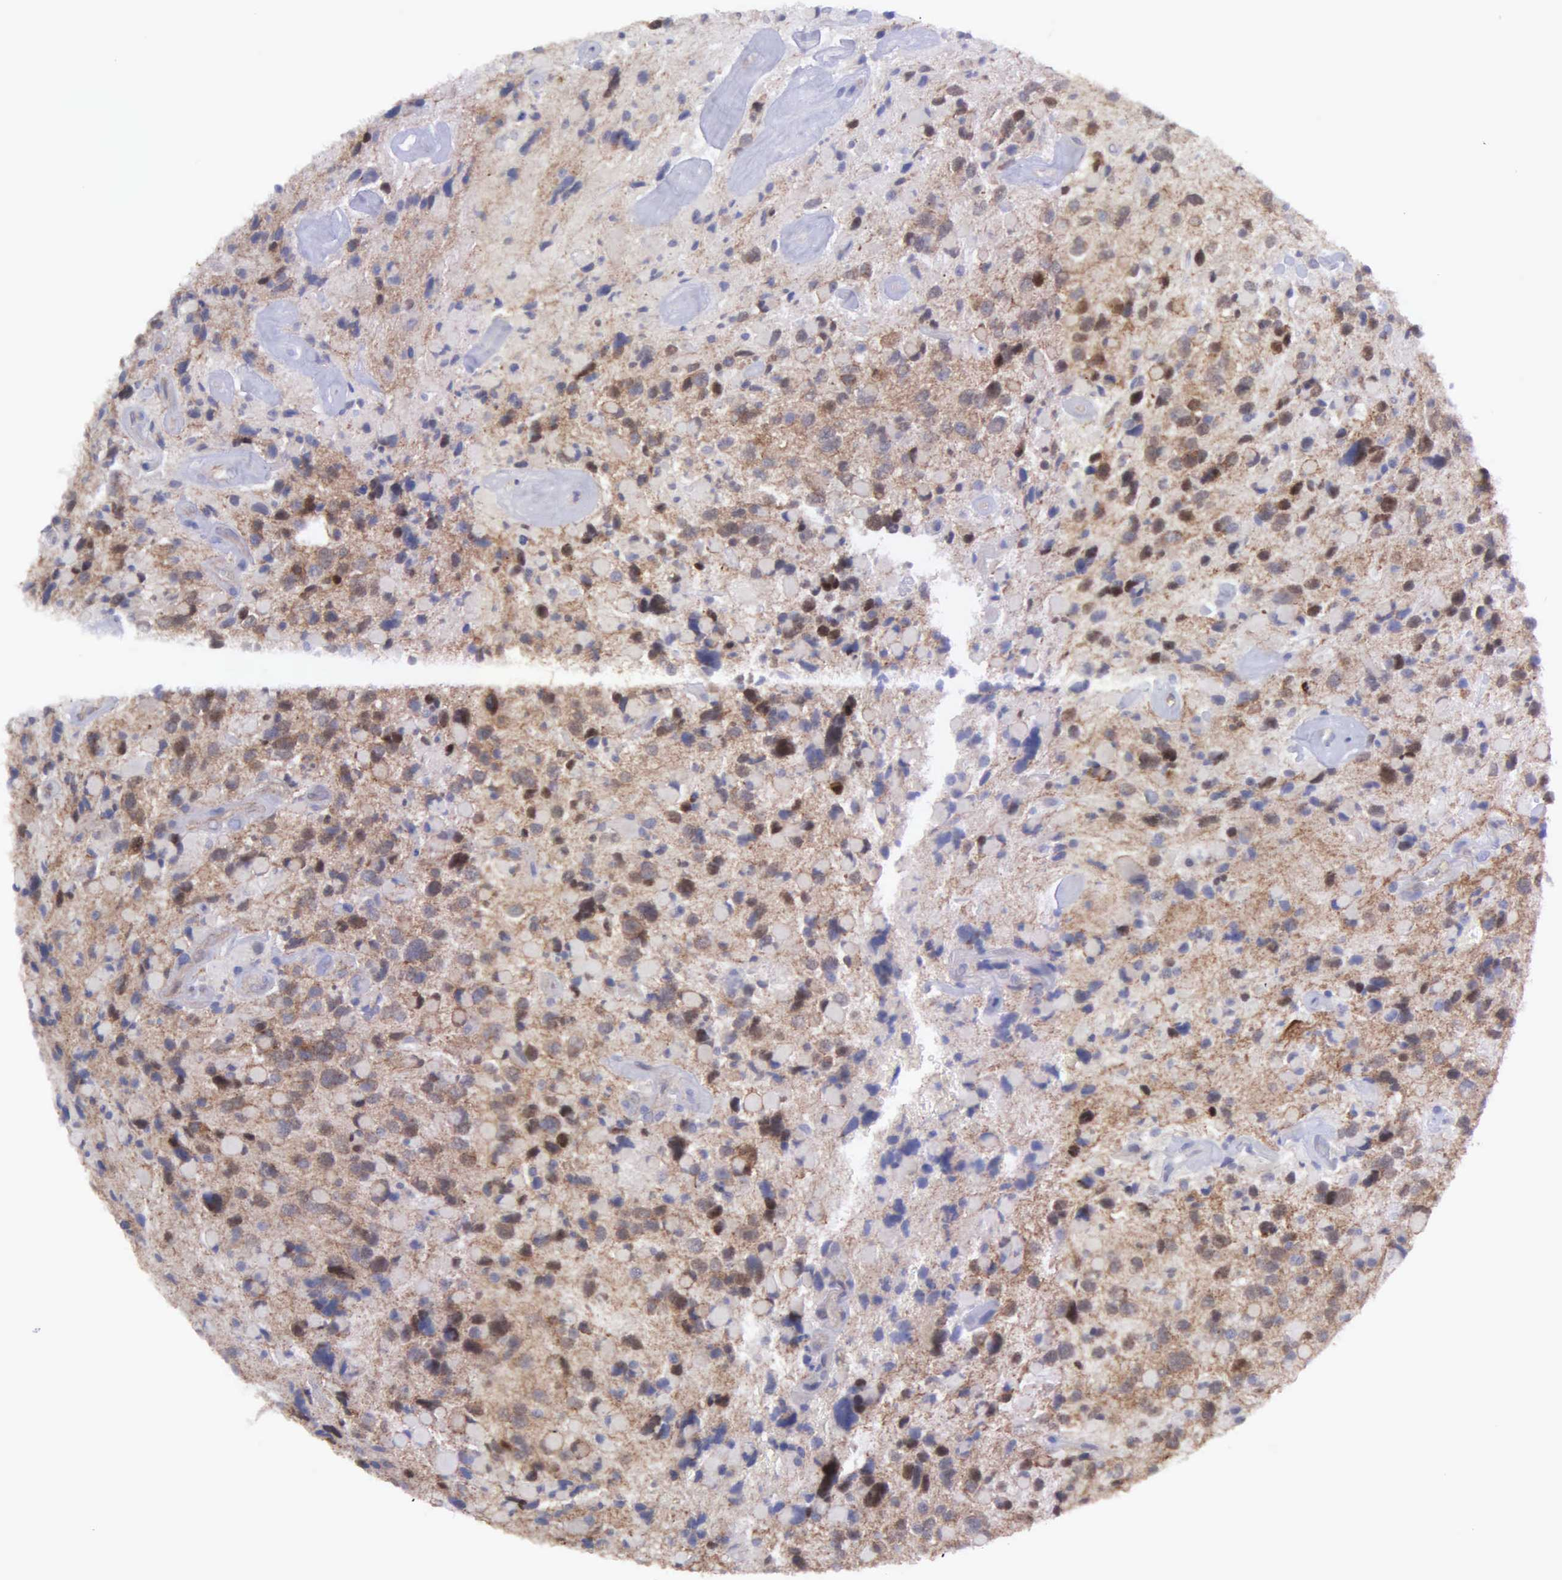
{"staining": {"intensity": "weak", "quantity": "25%-75%", "location": "cytoplasmic/membranous,nuclear"}, "tissue": "glioma", "cell_type": "Tumor cells", "image_type": "cancer", "snomed": [{"axis": "morphology", "description": "Glioma, malignant, High grade"}, {"axis": "topography", "description": "Brain"}], "caption": "Protein staining of glioma tissue exhibits weak cytoplasmic/membranous and nuclear positivity in approximately 25%-75% of tumor cells.", "gene": "MICAL3", "patient": {"sex": "female", "age": 37}}